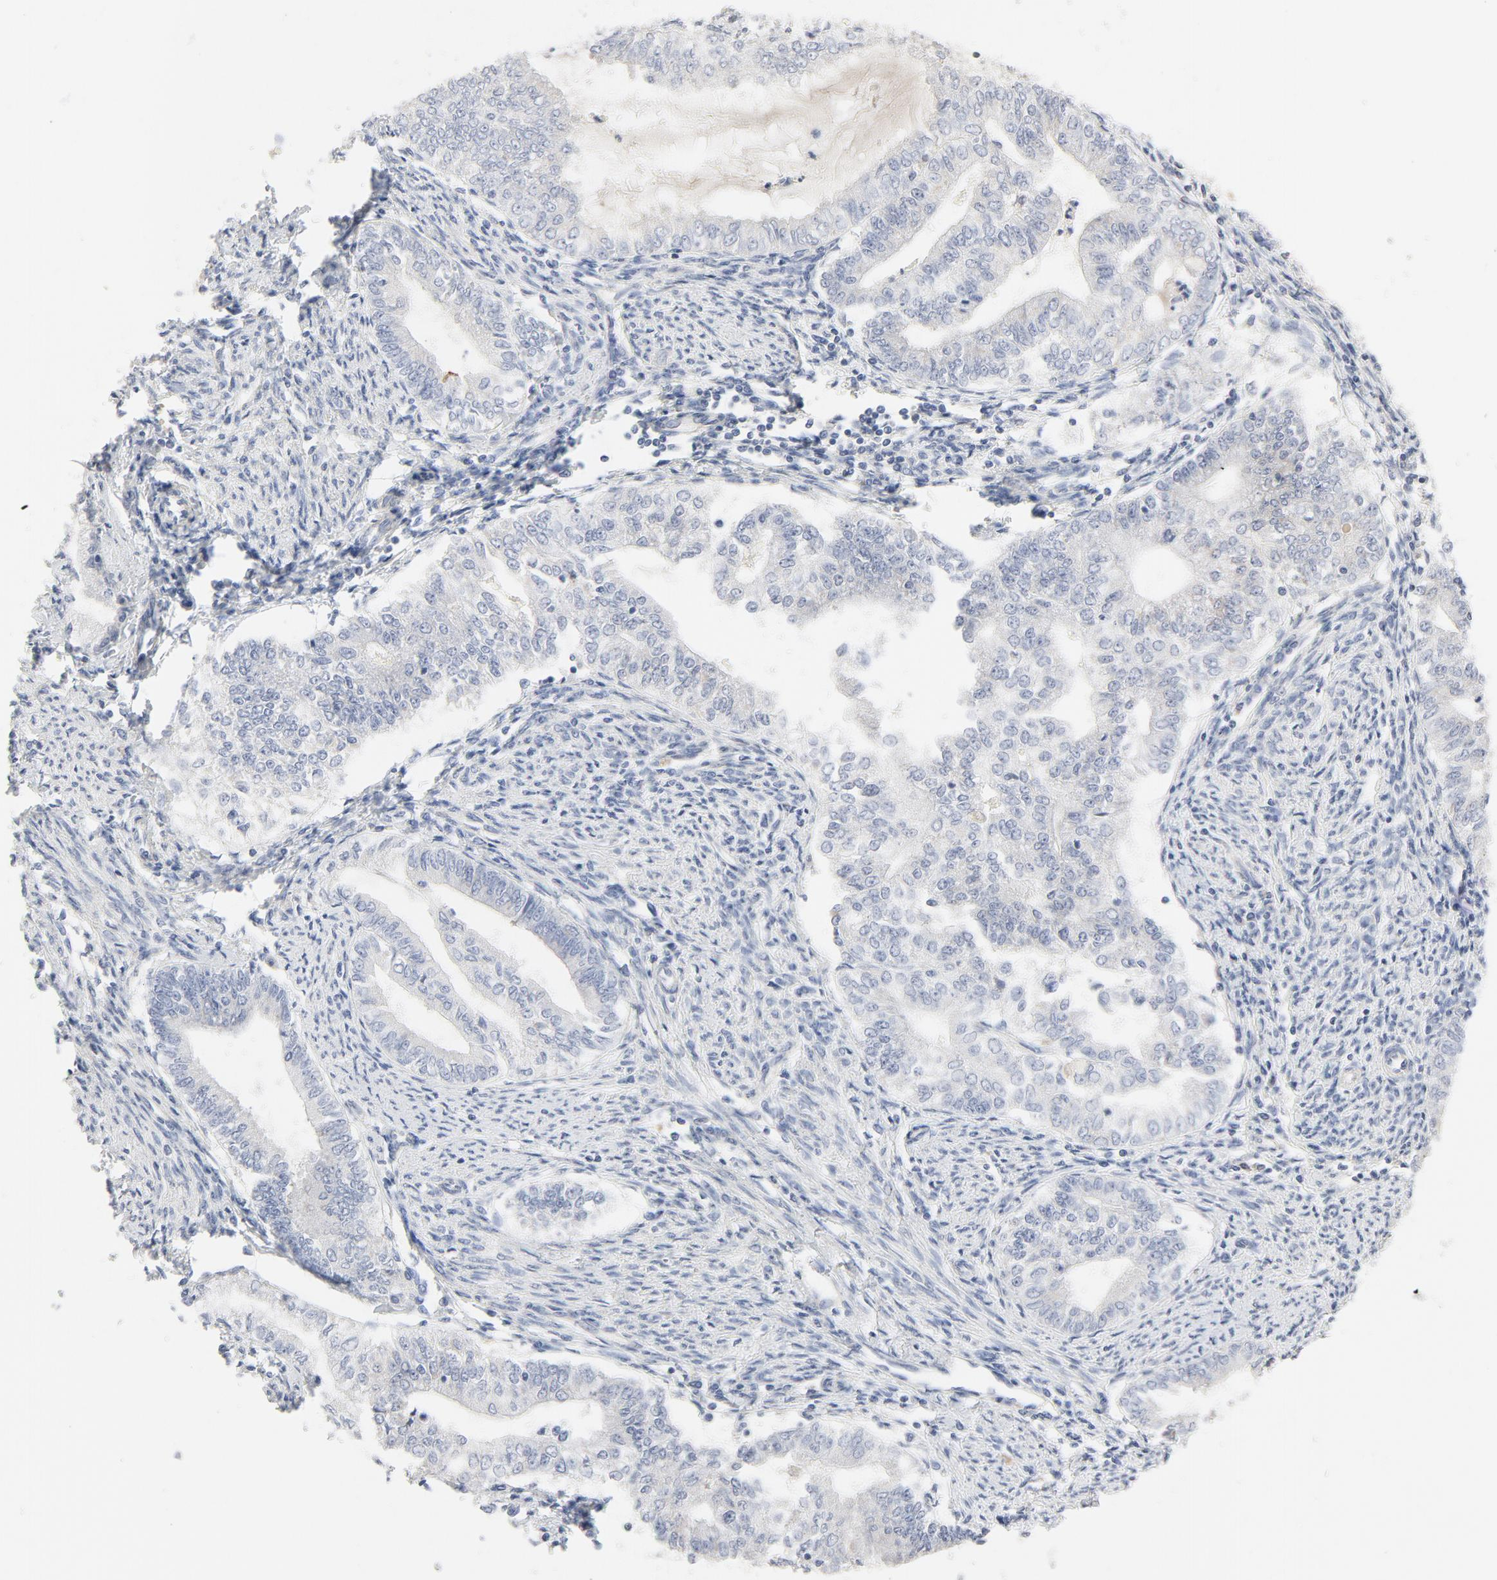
{"staining": {"intensity": "negative", "quantity": "none", "location": "none"}, "tissue": "endometrial cancer", "cell_type": "Tumor cells", "image_type": "cancer", "snomed": [{"axis": "morphology", "description": "Adenocarcinoma, NOS"}, {"axis": "topography", "description": "Endometrium"}], "caption": "IHC photomicrograph of human adenocarcinoma (endometrial) stained for a protein (brown), which demonstrates no positivity in tumor cells.", "gene": "RABEP1", "patient": {"sex": "female", "age": 66}}